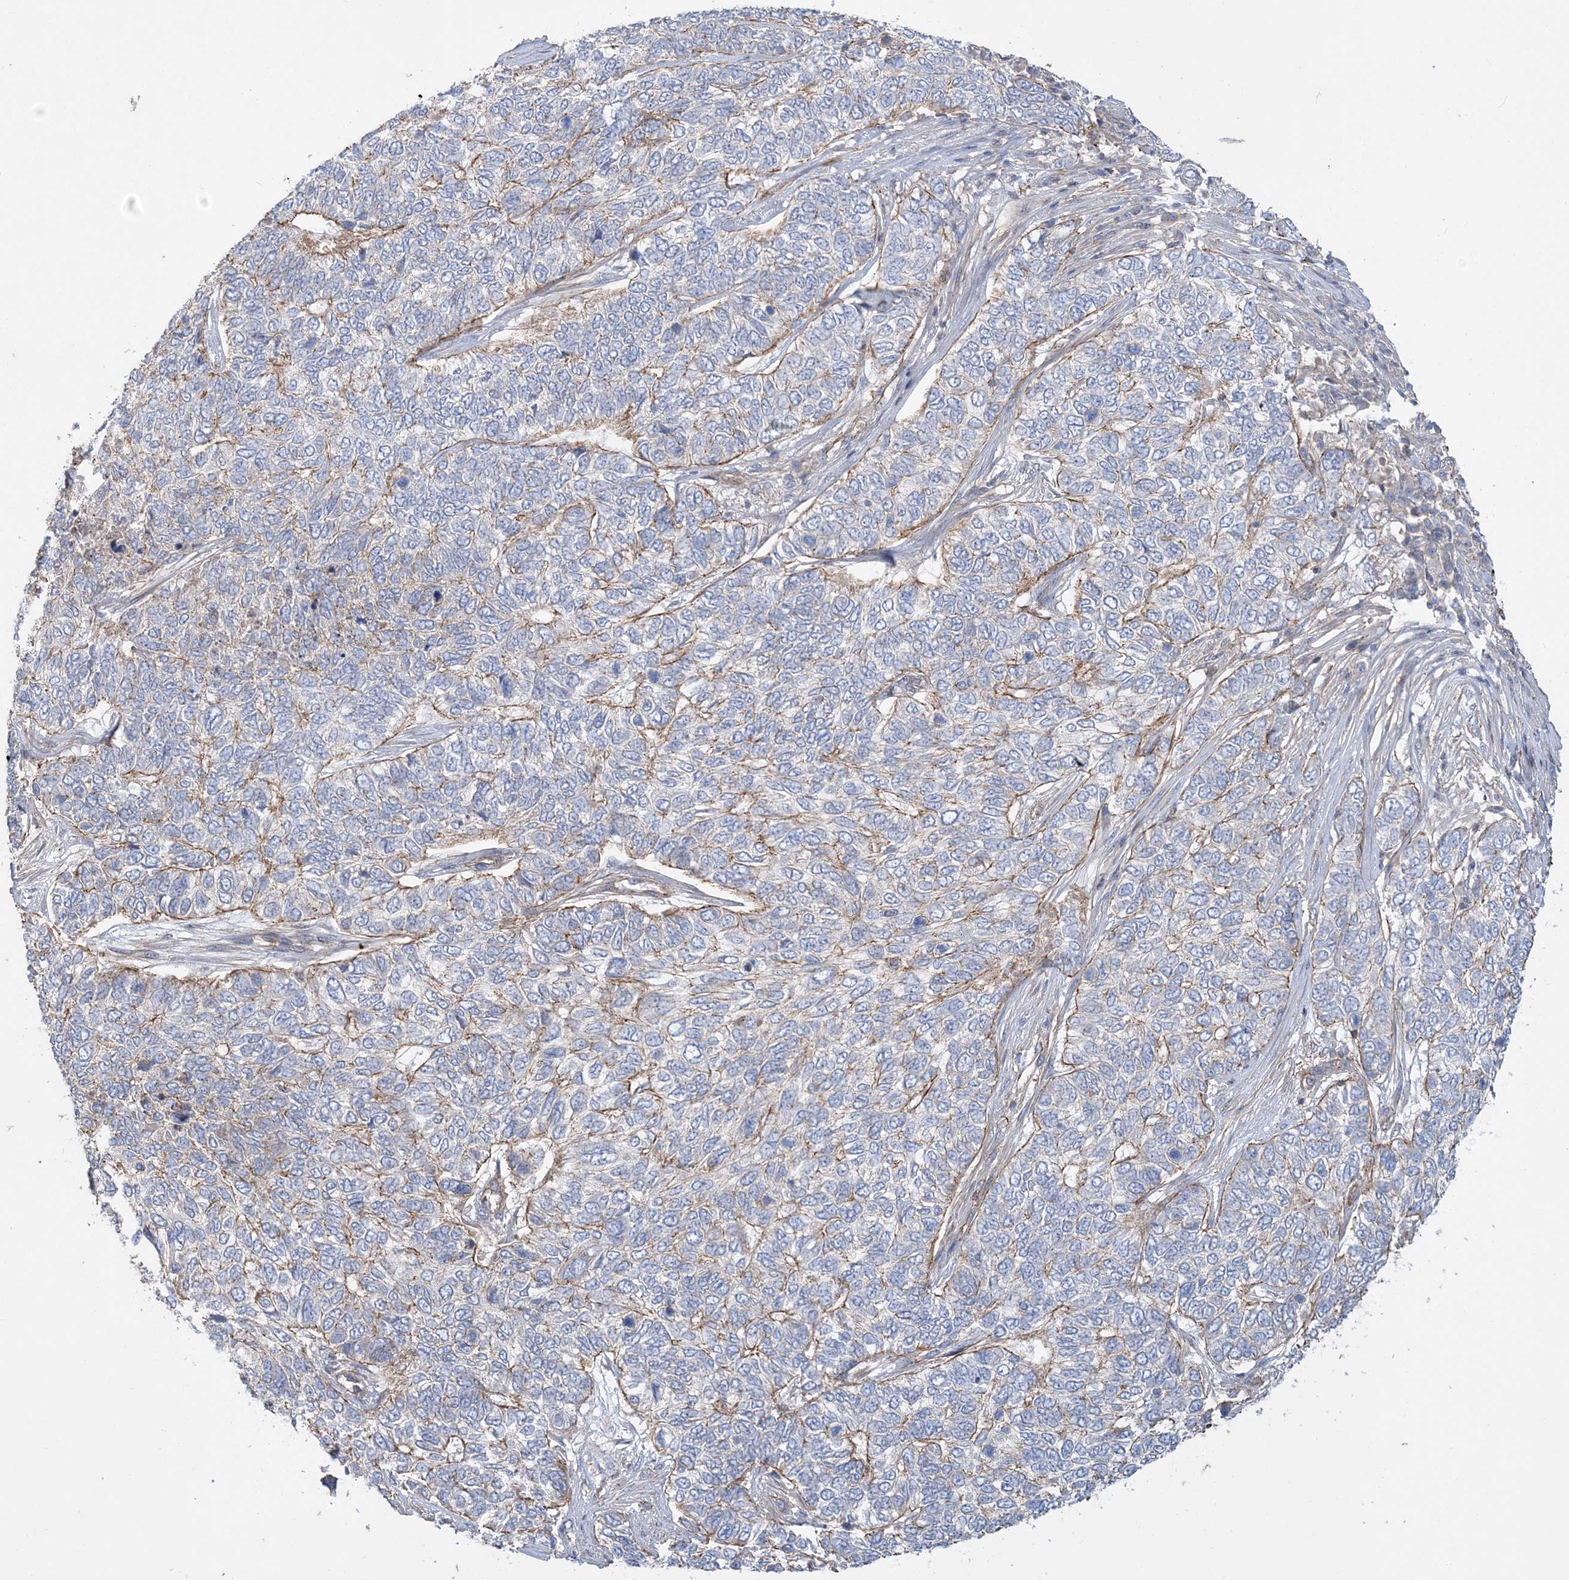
{"staining": {"intensity": "moderate", "quantity": "<25%", "location": "cytoplasmic/membranous"}, "tissue": "skin cancer", "cell_type": "Tumor cells", "image_type": "cancer", "snomed": [{"axis": "morphology", "description": "Basal cell carcinoma"}, {"axis": "topography", "description": "Skin"}], "caption": "The micrograph shows staining of basal cell carcinoma (skin), revealing moderate cytoplasmic/membranous protein staining (brown color) within tumor cells.", "gene": "PIGC", "patient": {"sex": "female", "age": 65}}